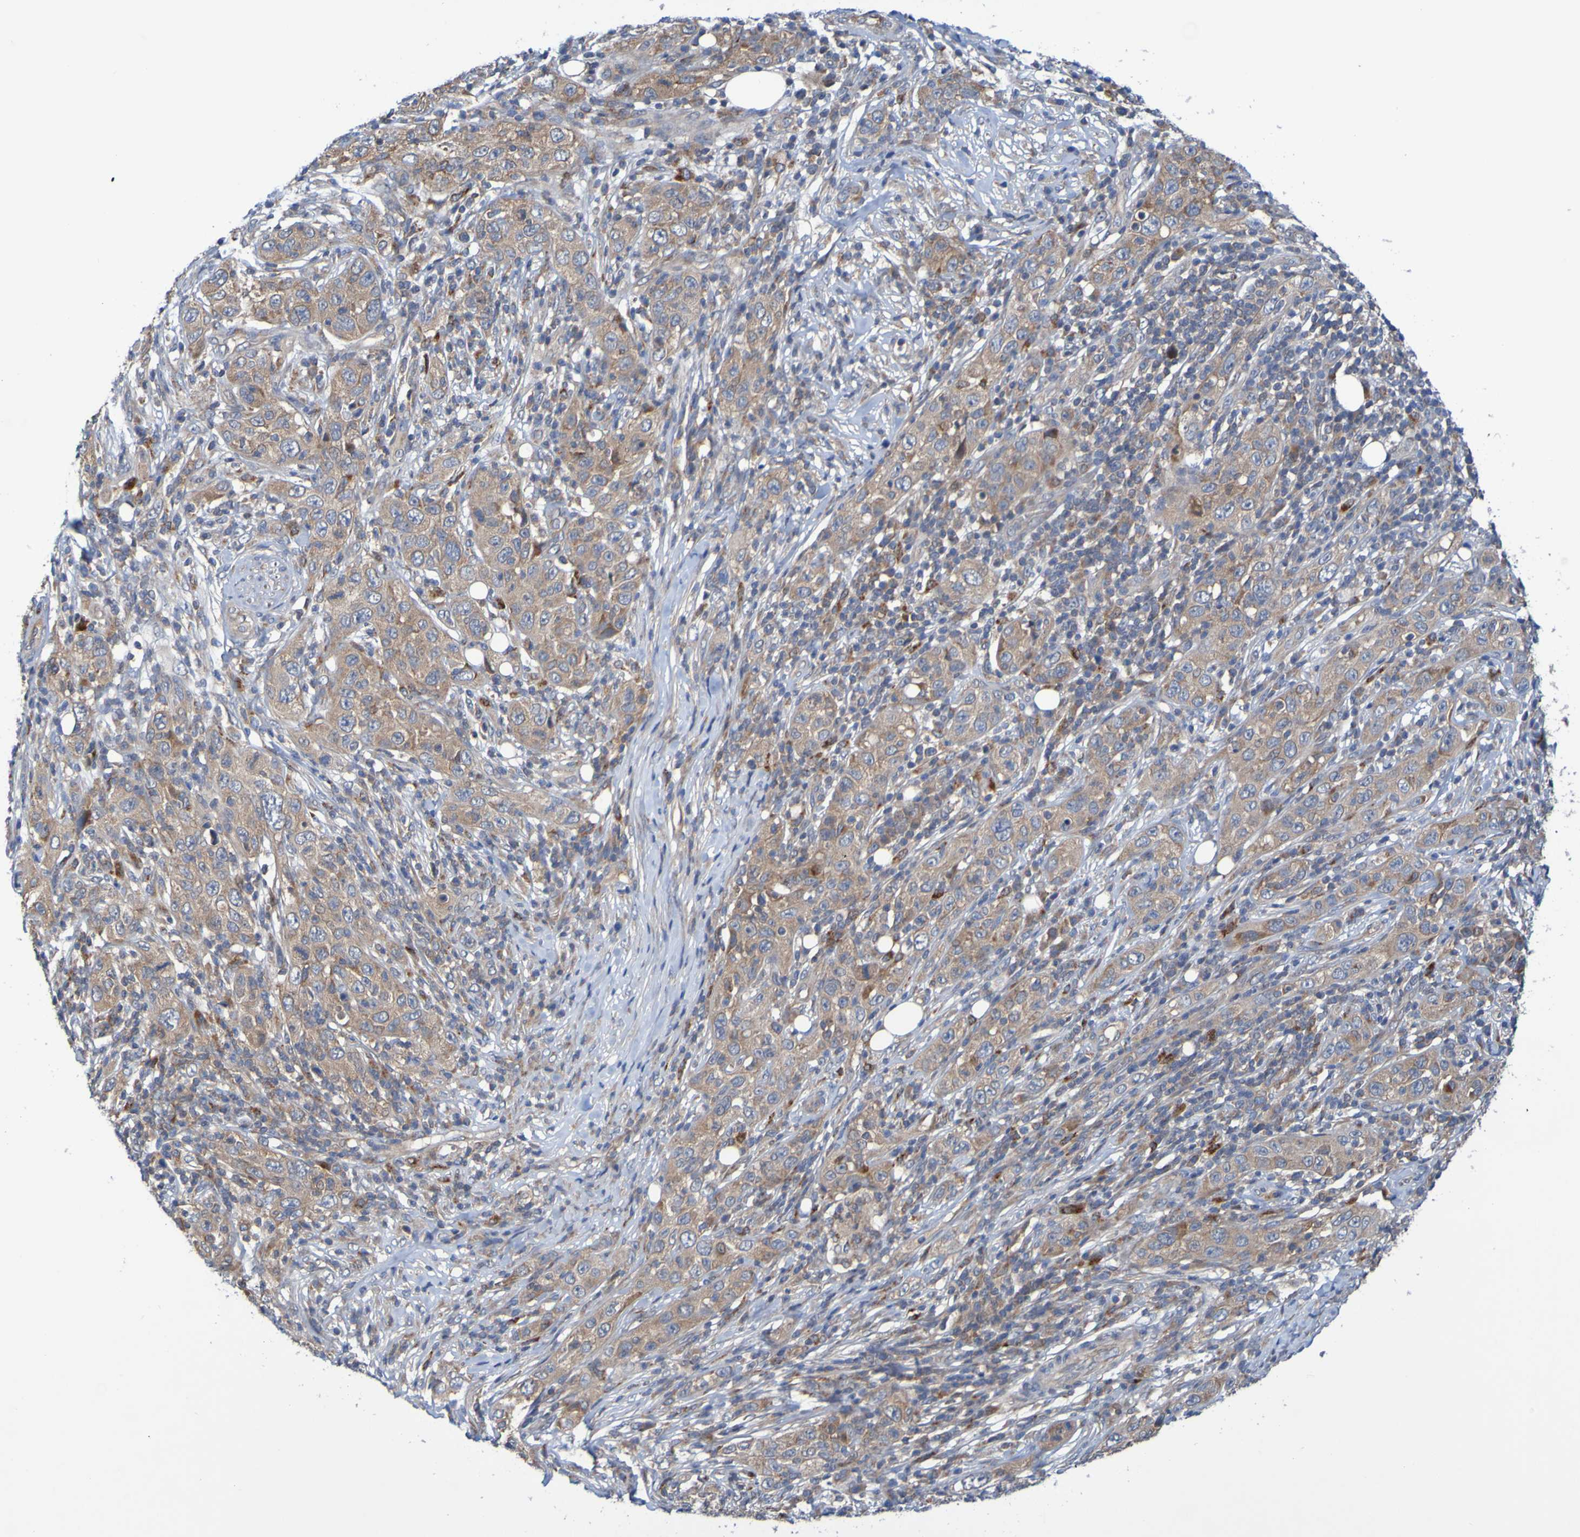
{"staining": {"intensity": "moderate", "quantity": ">75%", "location": "cytoplasmic/membranous"}, "tissue": "skin cancer", "cell_type": "Tumor cells", "image_type": "cancer", "snomed": [{"axis": "morphology", "description": "Squamous cell carcinoma, NOS"}, {"axis": "topography", "description": "Skin"}], "caption": "Tumor cells reveal medium levels of moderate cytoplasmic/membranous positivity in about >75% of cells in human squamous cell carcinoma (skin). (DAB = brown stain, brightfield microscopy at high magnification).", "gene": "SDK1", "patient": {"sex": "female", "age": 88}}